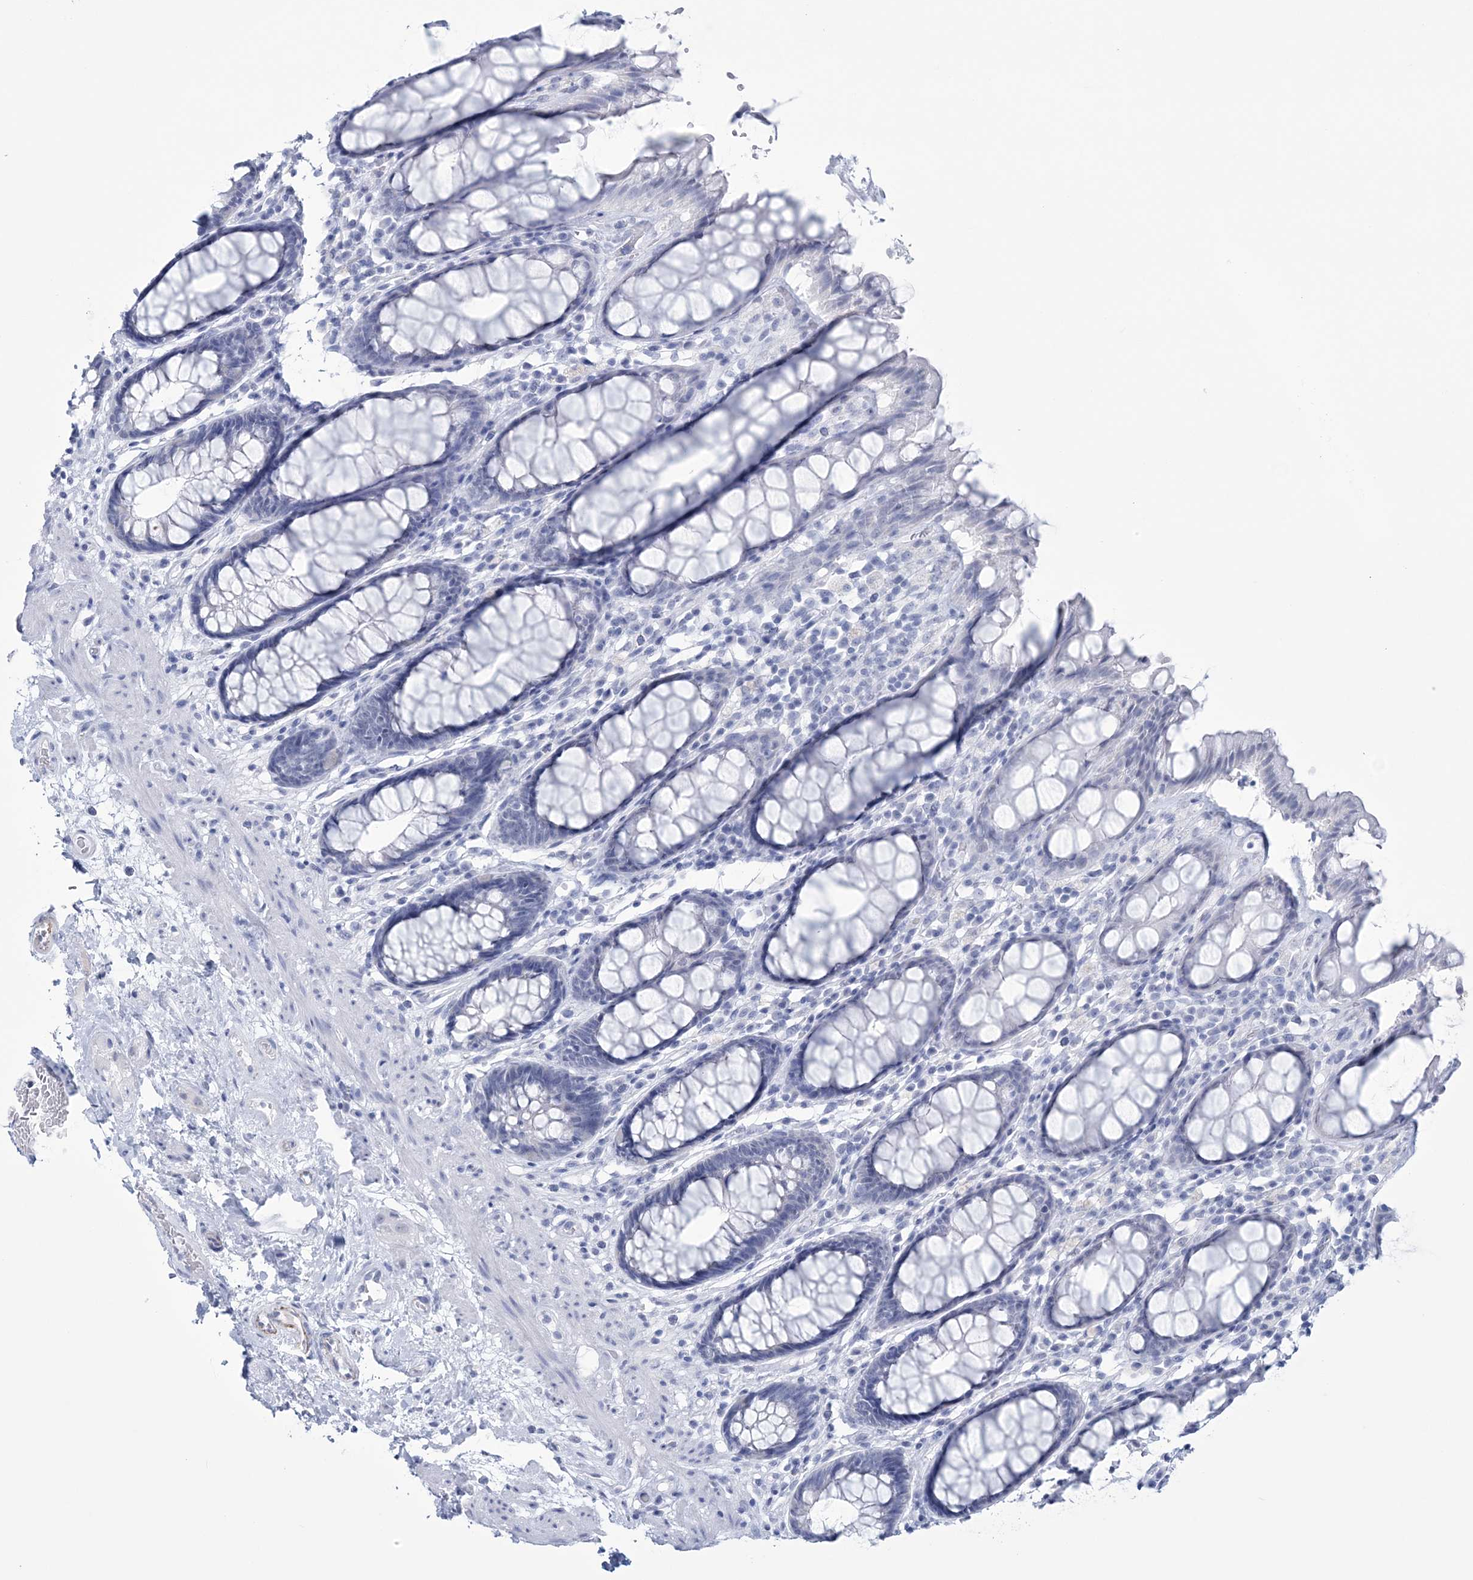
{"staining": {"intensity": "negative", "quantity": "none", "location": "none"}, "tissue": "rectum", "cell_type": "Glandular cells", "image_type": "normal", "snomed": [{"axis": "morphology", "description": "Normal tissue, NOS"}, {"axis": "topography", "description": "Rectum"}], "caption": "Immunohistochemistry (IHC) of benign rectum exhibits no positivity in glandular cells.", "gene": "DPCD", "patient": {"sex": "male", "age": 64}}